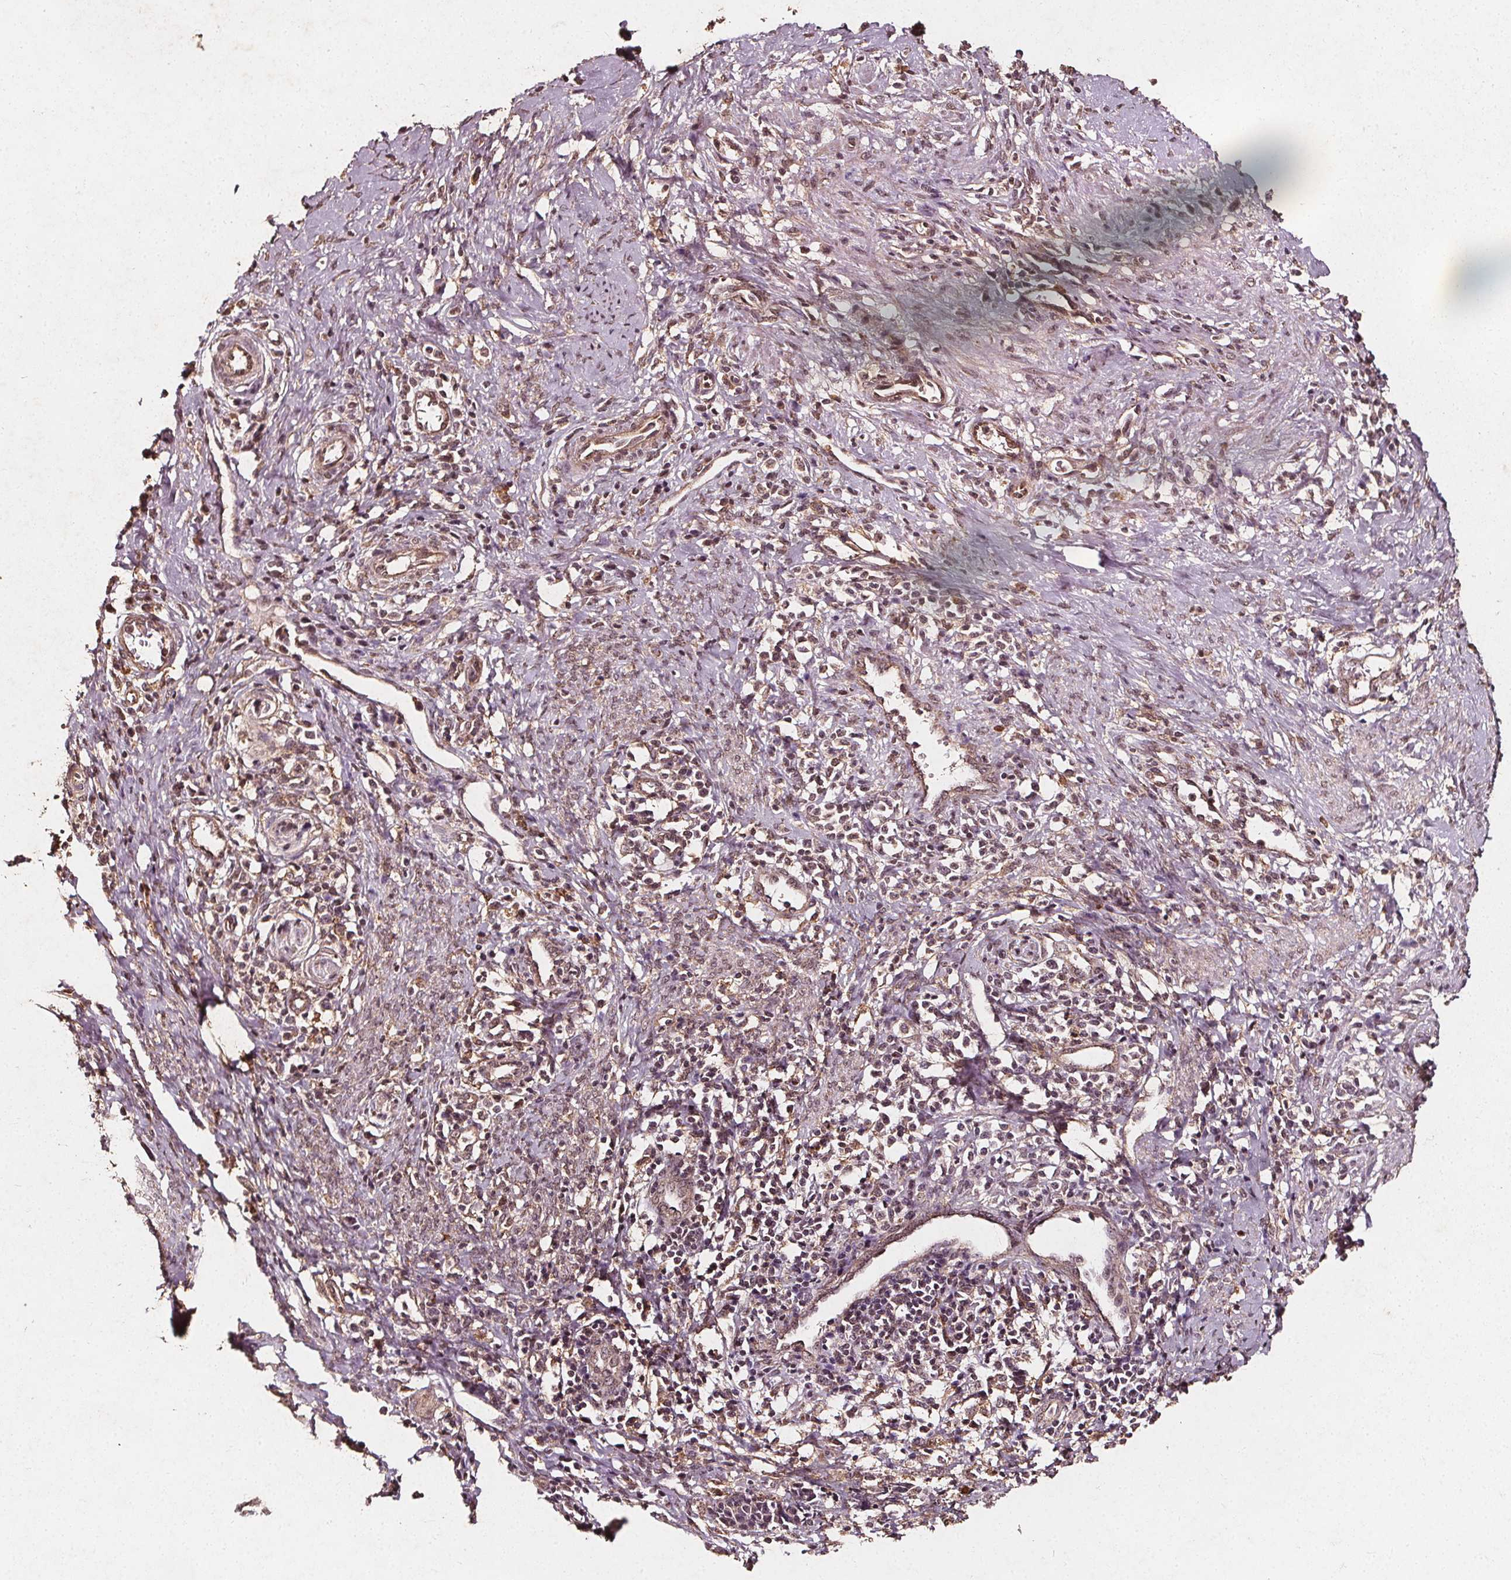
{"staining": {"intensity": "weak", "quantity": "<25%", "location": "cytoplasmic/membranous"}, "tissue": "cervical cancer", "cell_type": "Tumor cells", "image_type": "cancer", "snomed": [{"axis": "morphology", "description": "Squamous cell carcinoma, NOS"}, {"axis": "topography", "description": "Cervix"}], "caption": "Cervical cancer (squamous cell carcinoma) stained for a protein using immunohistochemistry reveals no staining tumor cells.", "gene": "ABCA1", "patient": {"sex": "female", "age": 35}}